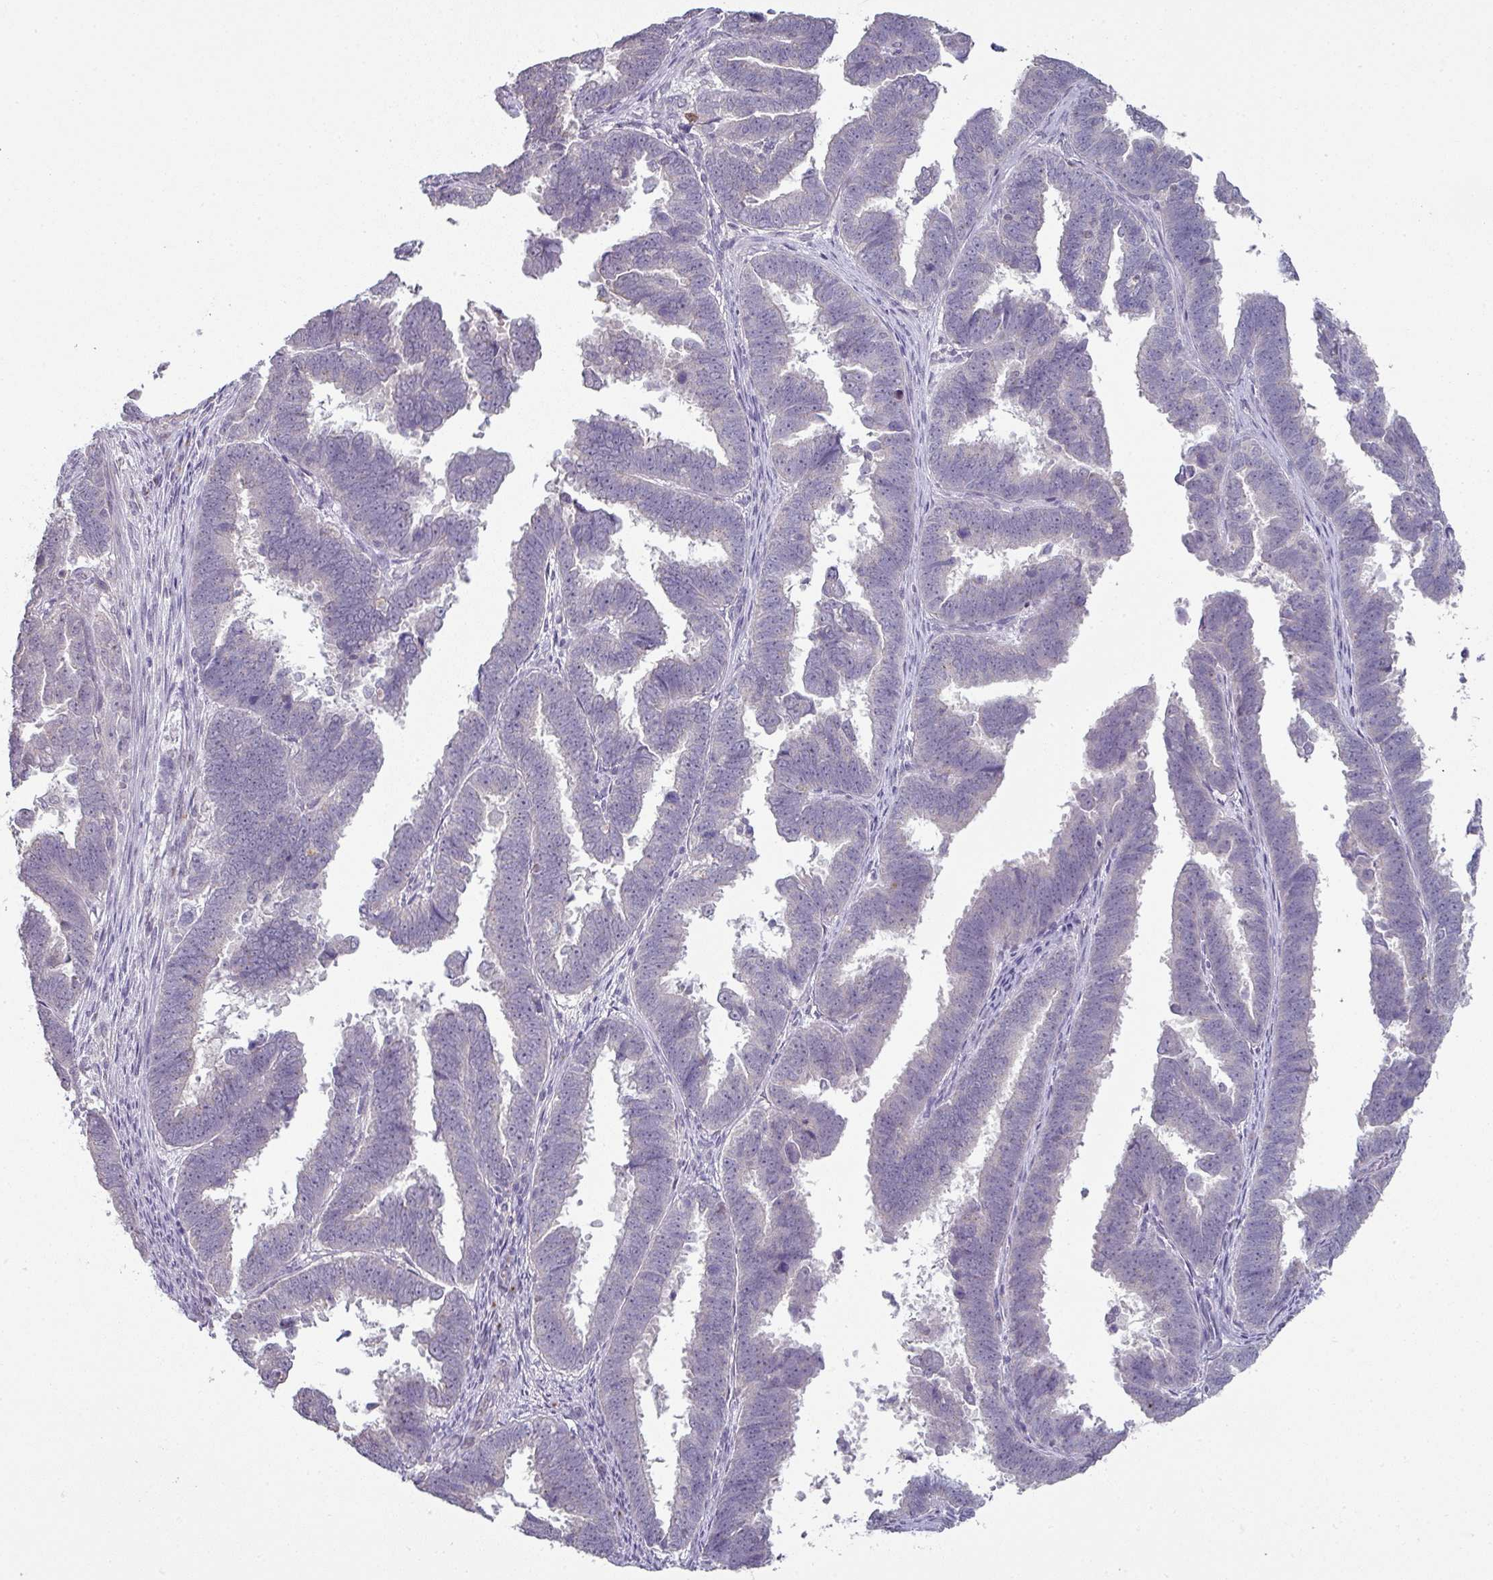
{"staining": {"intensity": "negative", "quantity": "none", "location": "none"}, "tissue": "endometrial cancer", "cell_type": "Tumor cells", "image_type": "cancer", "snomed": [{"axis": "morphology", "description": "Adenocarcinoma, NOS"}, {"axis": "topography", "description": "Endometrium"}], "caption": "DAB immunohistochemical staining of human endometrial adenocarcinoma exhibits no significant positivity in tumor cells.", "gene": "MAGEC3", "patient": {"sex": "female", "age": 75}}